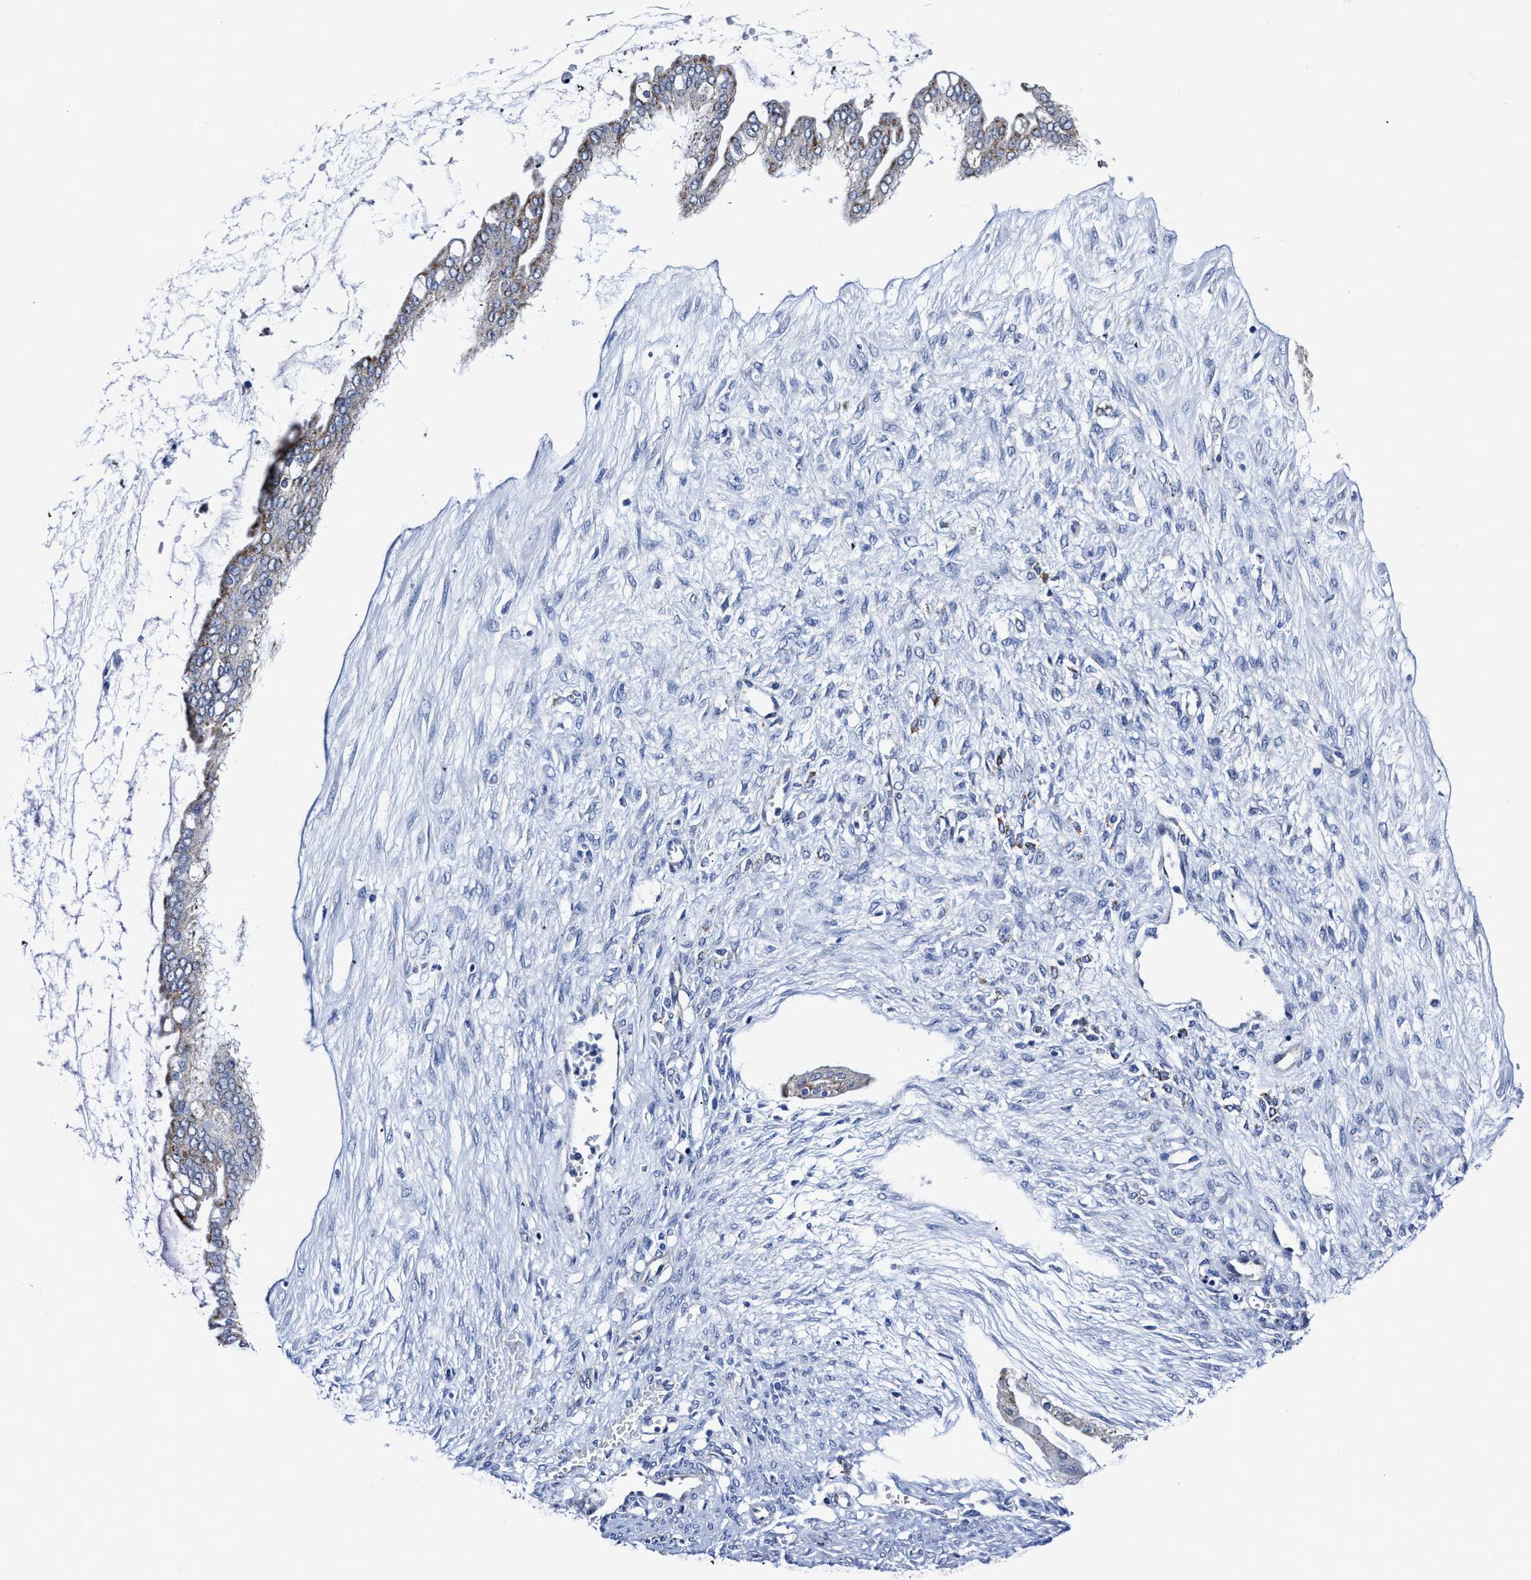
{"staining": {"intensity": "weak", "quantity": ">75%", "location": "cytoplasmic/membranous"}, "tissue": "ovarian cancer", "cell_type": "Tumor cells", "image_type": "cancer", "snomed": [{"axis": "morphology", "description": "Cystadenocarcinoma, mucinous, NOS"}, {"axis": "topography", "description": "Ovary"}], "caption": "Immunohistochemistry (IHC) (DAB) staining of mucinous cystadenocarcinoma (ovarian) reveals weak cytoplasmic/membranous protein staining in approximately >75% of tumor cells.", "gene": "KCNMB3", "patient": {"sex": "female", "age": 73}}